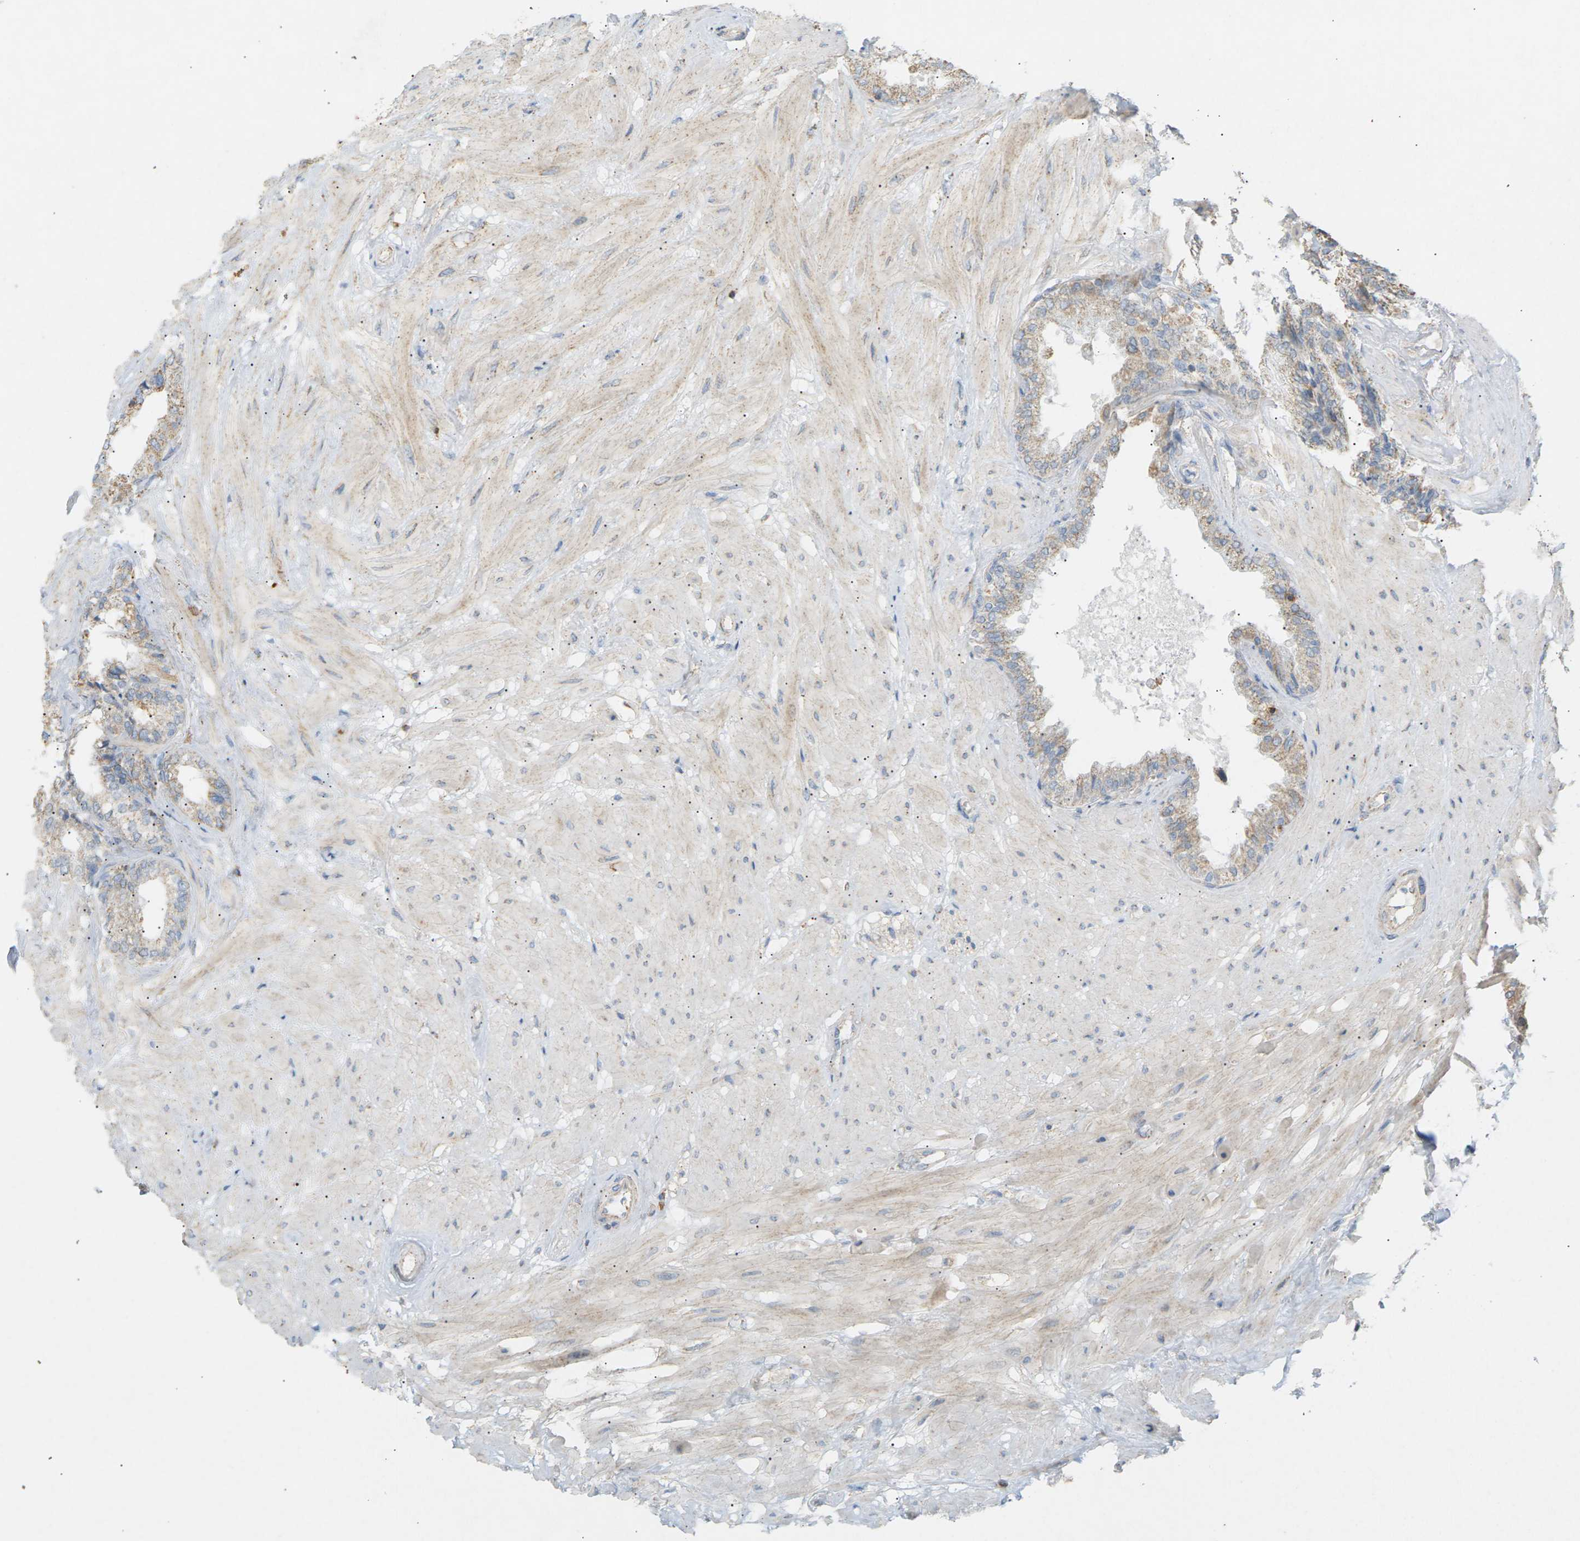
{"staining": {"intensity": "weak", "quantity": "25%-75%", "location": "cytoplasmic/membranous"}, "tissue": "seminal vesicle", "cell_type": "Glandular cells", "image_type": "normal", "snomed": [{"axis": "morphology", "description": "Normal tissue, NOS"}, {"axis": "topography", "description": "Seminal veicle"}], "caption": "Immunohistochemistry image of normal seminal vesicle: seminal vesicle stained using immunohistochemistry (IHC) shows low levels of weak protein expression localized specifically in the cytoplasmic/membranous of glandular cells, appearing as a cytoplasmic/membranous brown color.", "gene": "LIME1", "patient": {"sex": "male", "age": 46}}